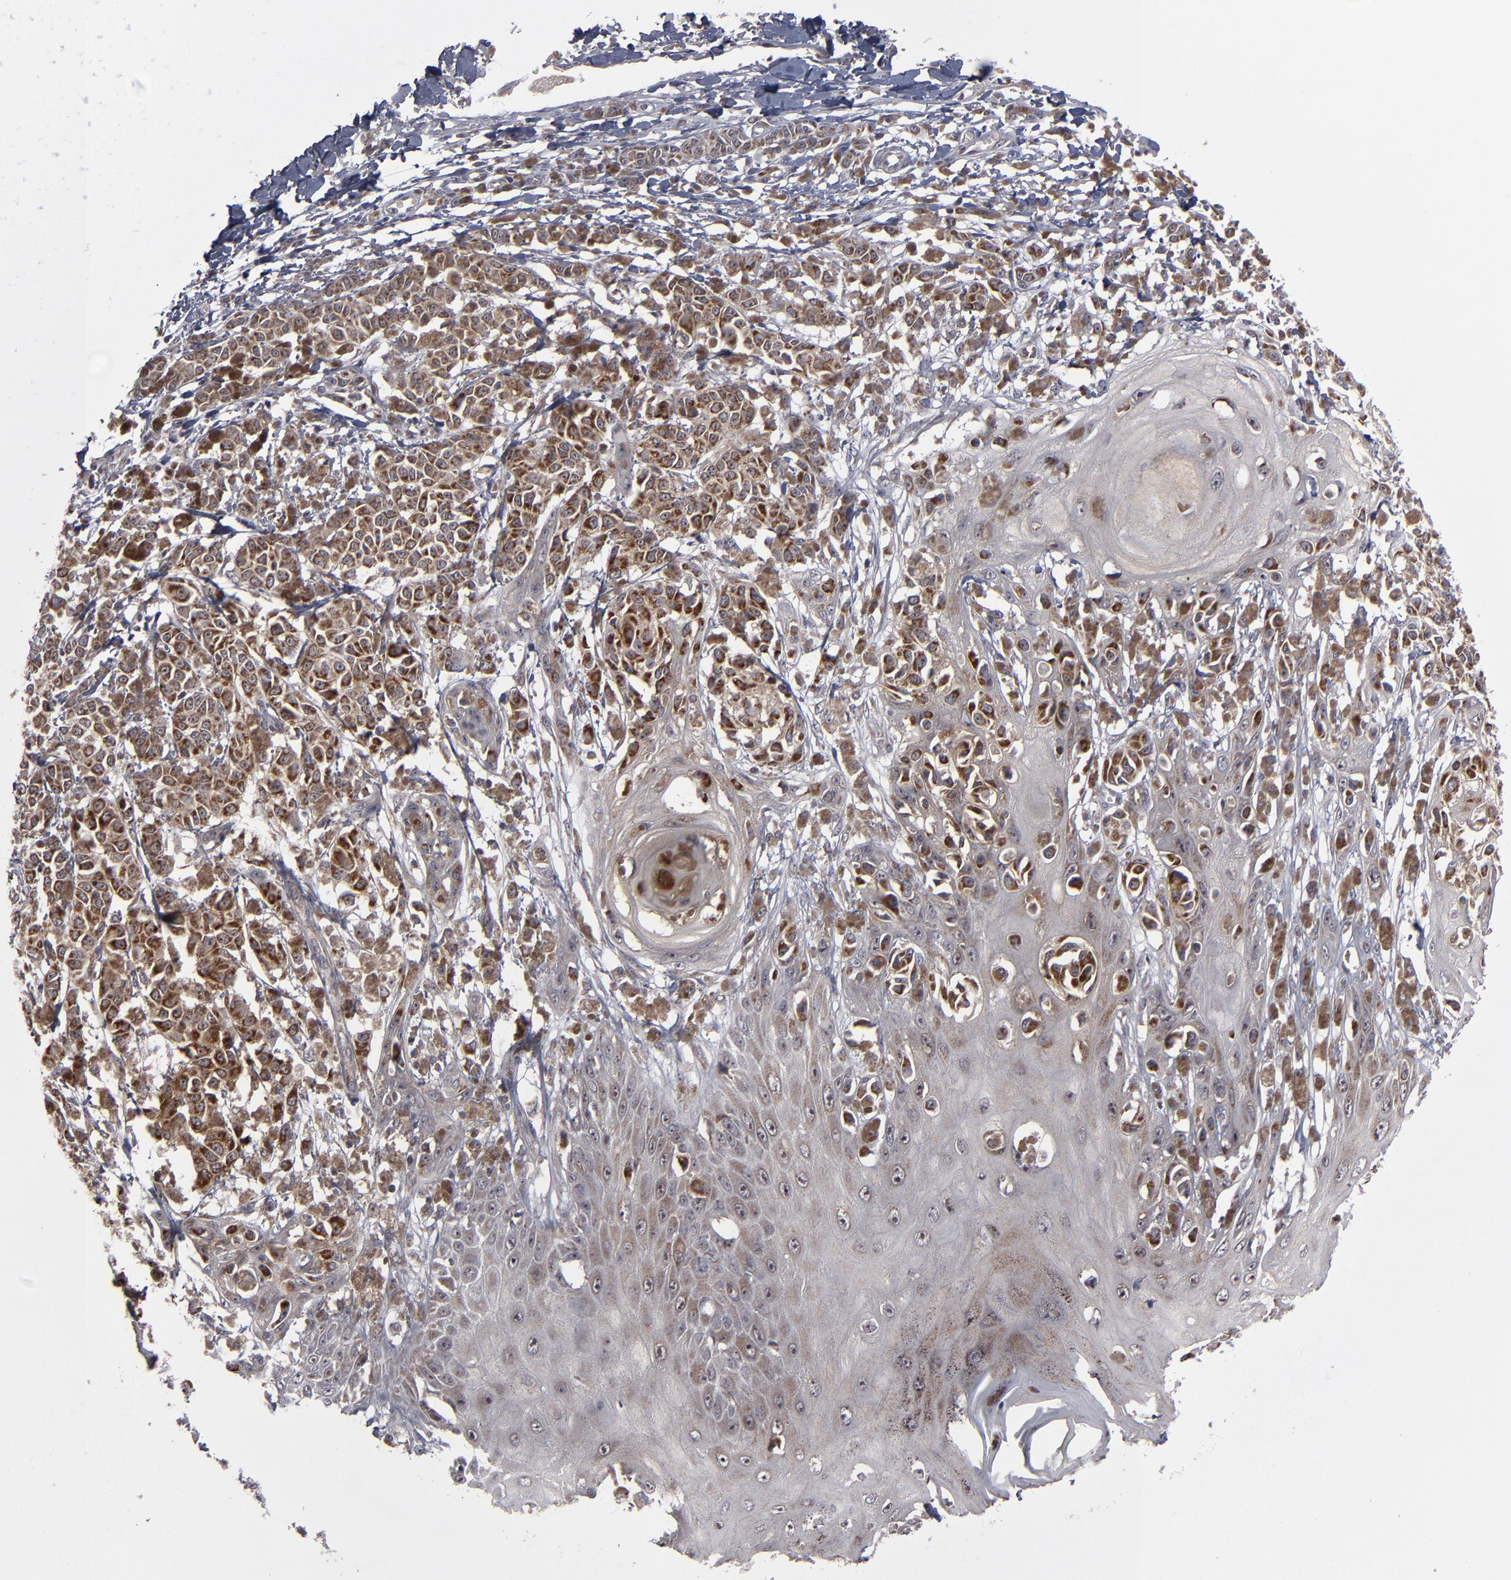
{"staining": {"intensity": "strong", "quantity": "25%-75%", "location": "cytoplasmic/membranous"}, "tissue": "melanoma", "cell_type": "Tumor cells", "image_type": "cancer", "snomed": [{"axis": "morphology", "description": "Malignant melanoma, NOS"}, {"axis": "topography", "description": "Skin"}], "caption": "Immunohistochemical staining of human melanoma displays strong cytoplasmic/membranous protein positivity in about 25%-75% of tumor cells. The protein of interest is stained brown, and the nuclei are stained in blue (DAB (3,3'-diaminobenzidine) IHC with brightfield microscopy, high magnification).", "gene": "GLCCI1", "patient": {"sex": "male", "age": 76}}